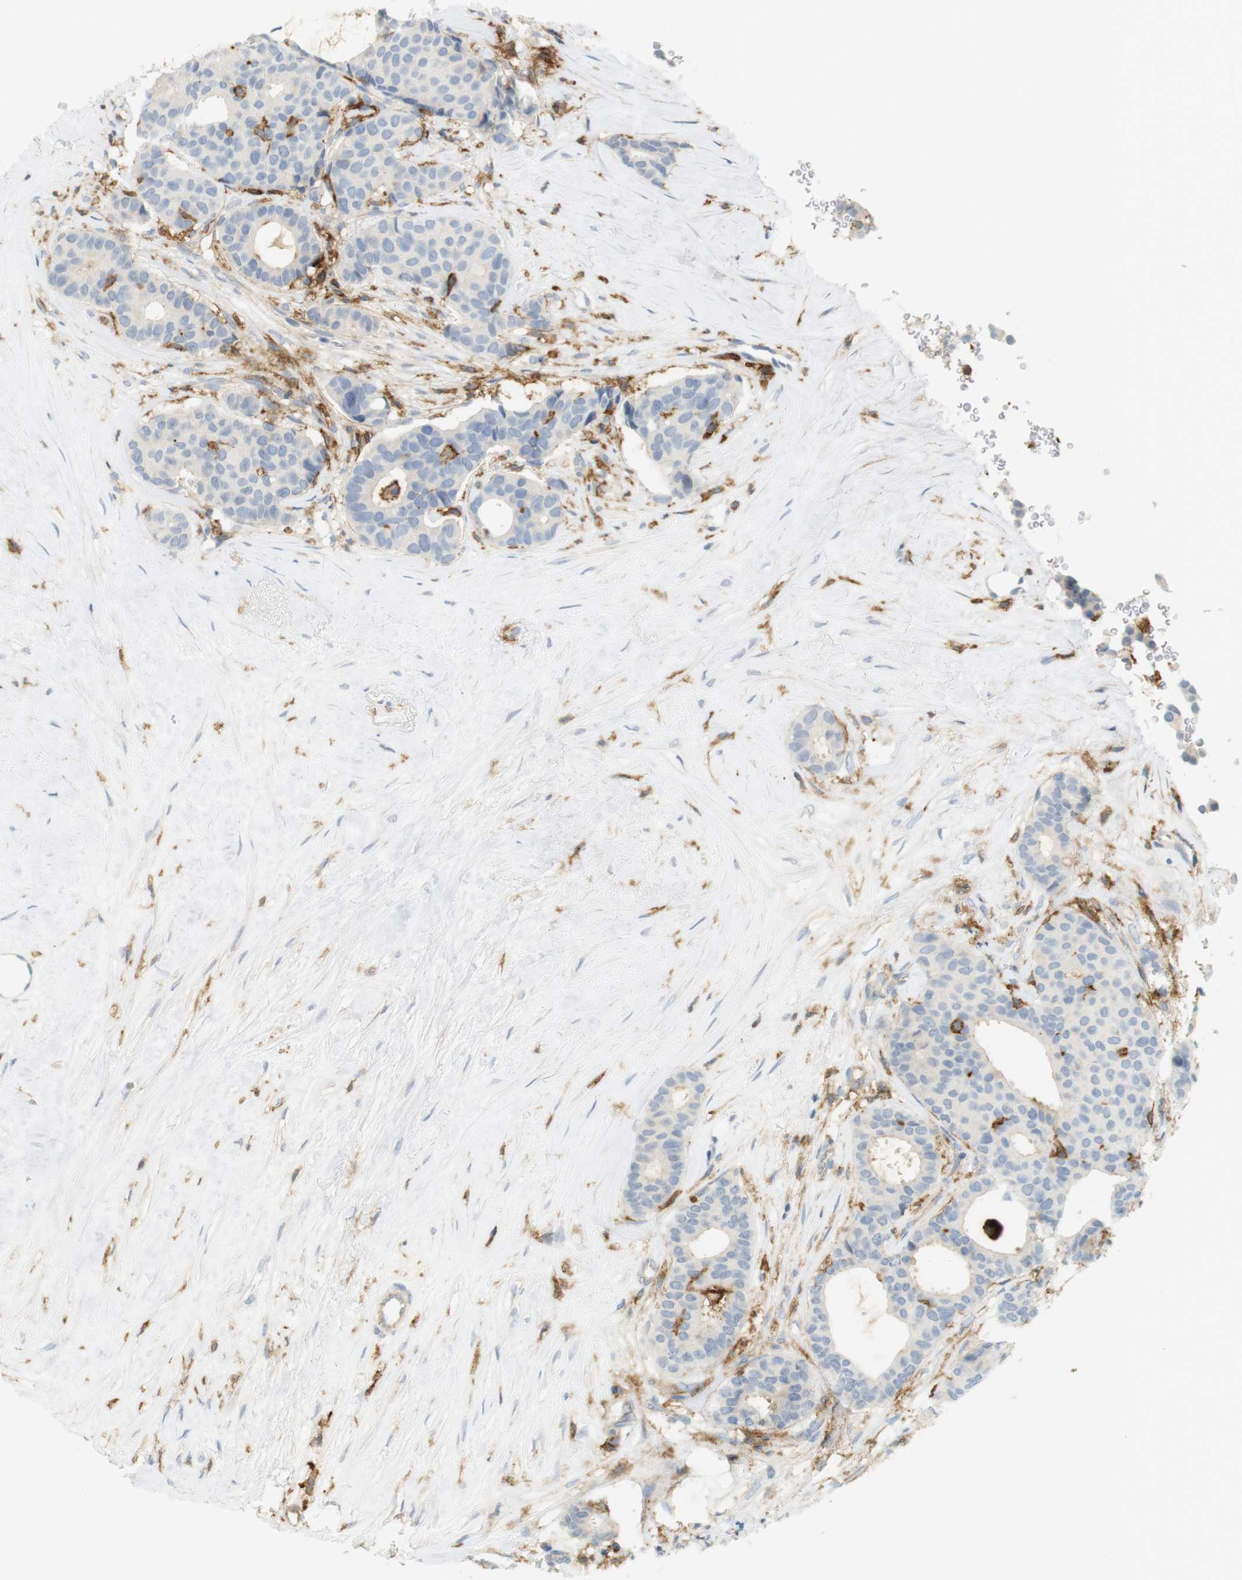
{"staining": {"intensity": "negative", "quantity": "none", "location": "none"}, "tissue": "breast cancer", "cell_type": "Tumor cells", "image_type": "cancer", "snomed": [{"axis": "morphology", "description": "Duct carcinoma"}, {"axis": "topography", "description": "Breast"}], "caption": "This is an immunohistochemistry (IHC) photomicrograph of invasive ductal carcinoma (breast). There is no staining in tumor cells.", "gene": "SIRPA", "patient": {"sex": "female", "age": 75}}